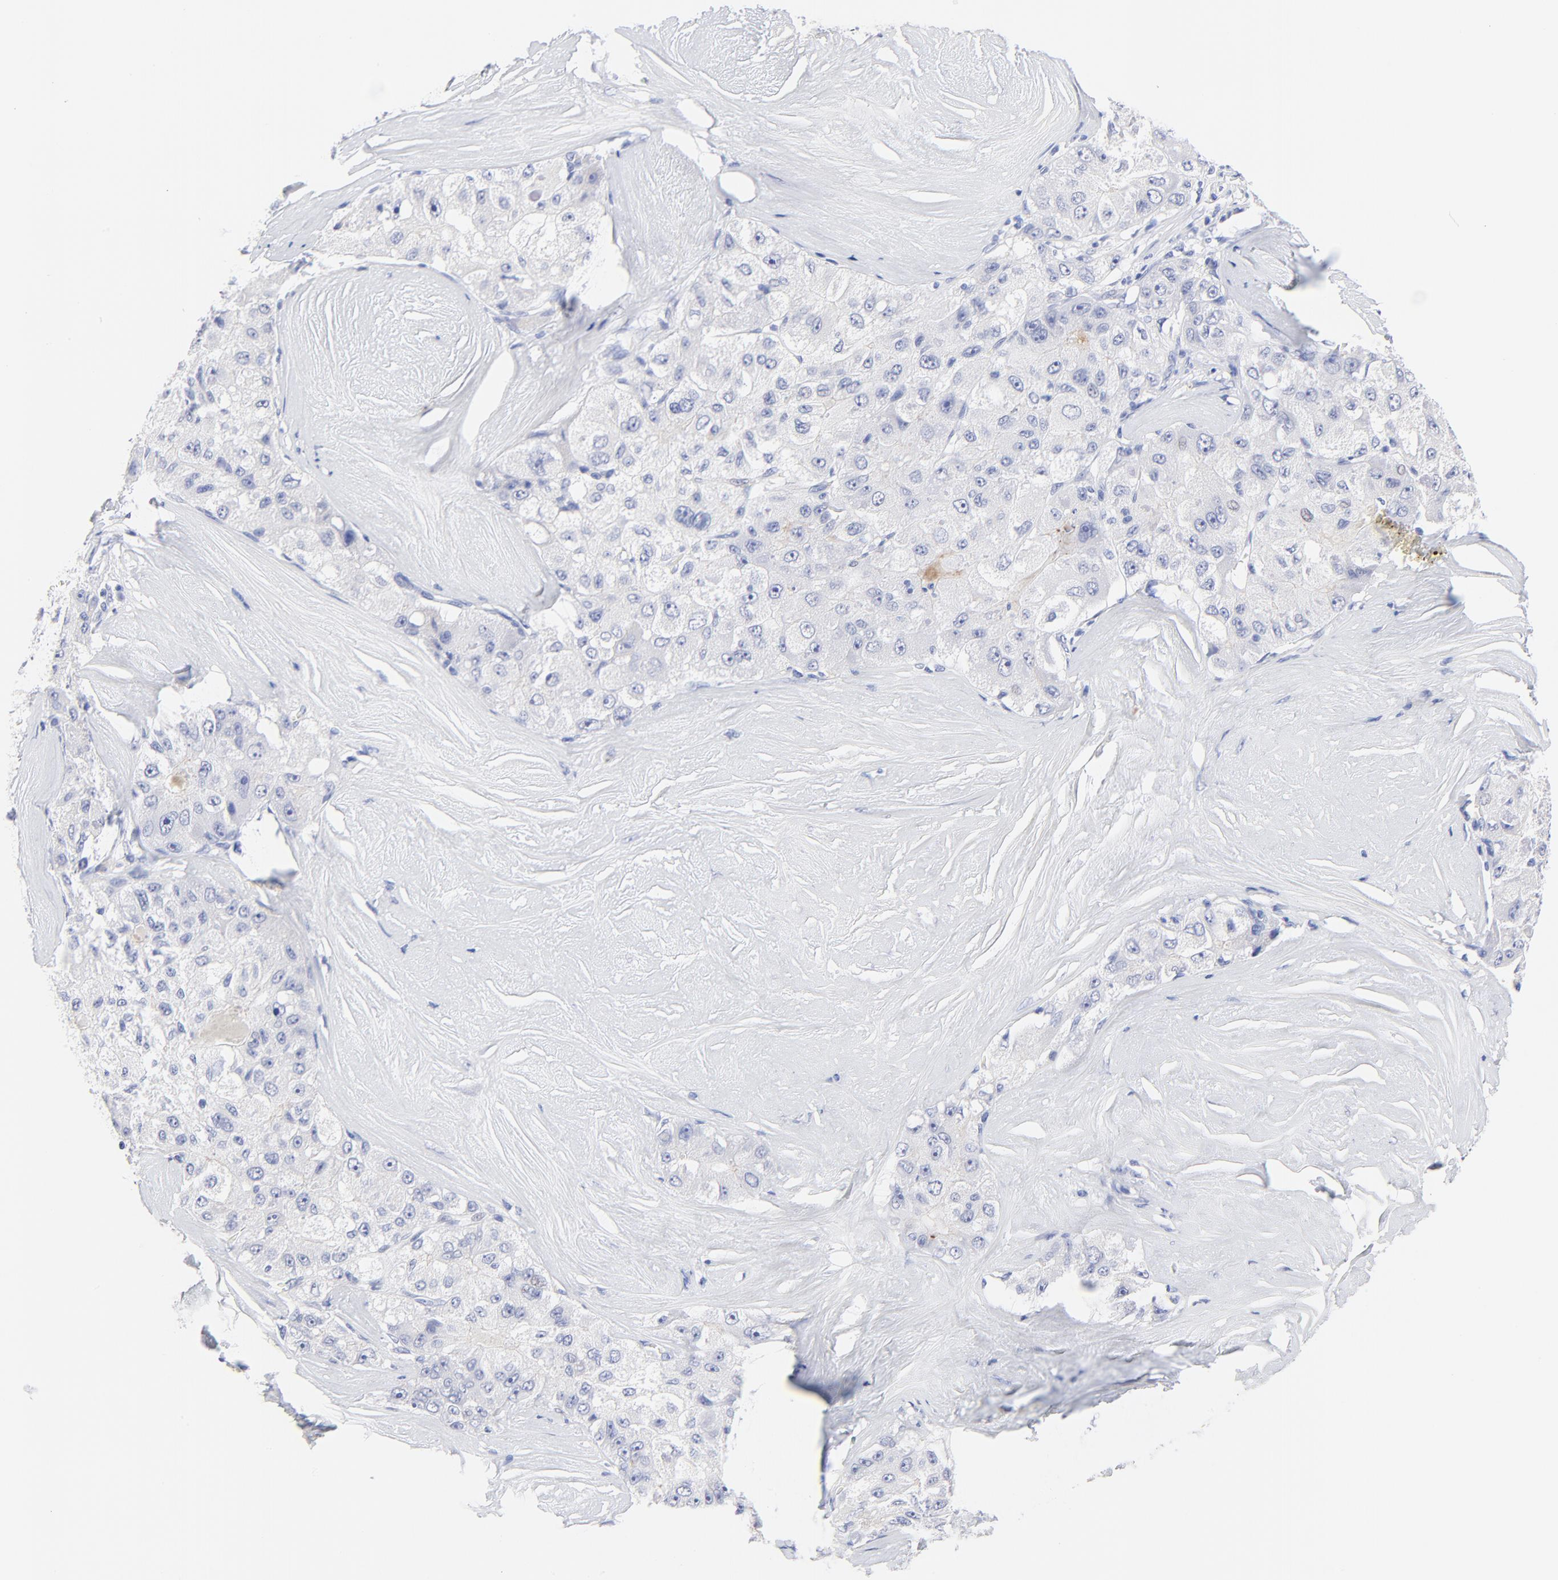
{"staining": {"intensity": "negative", "quantity": "none", "location": "none"}, "tissue": "liver cancer", "cell_type": "Tumor cells", "image_type": "cancer", "snomed": [{"axis": "morphology", "description": "Carcinoma, Hepatocellular, NOS"}, {"axis": "topography", "description": "Liver"}], "caption": "Image shows no protein expression in tumor cells of liver cancer (hepatocellular carcinoma) tissue. Nuclei are stained in blue.", "gene": "FAM117B", "patient": {"sex": "male", "age": 80}}